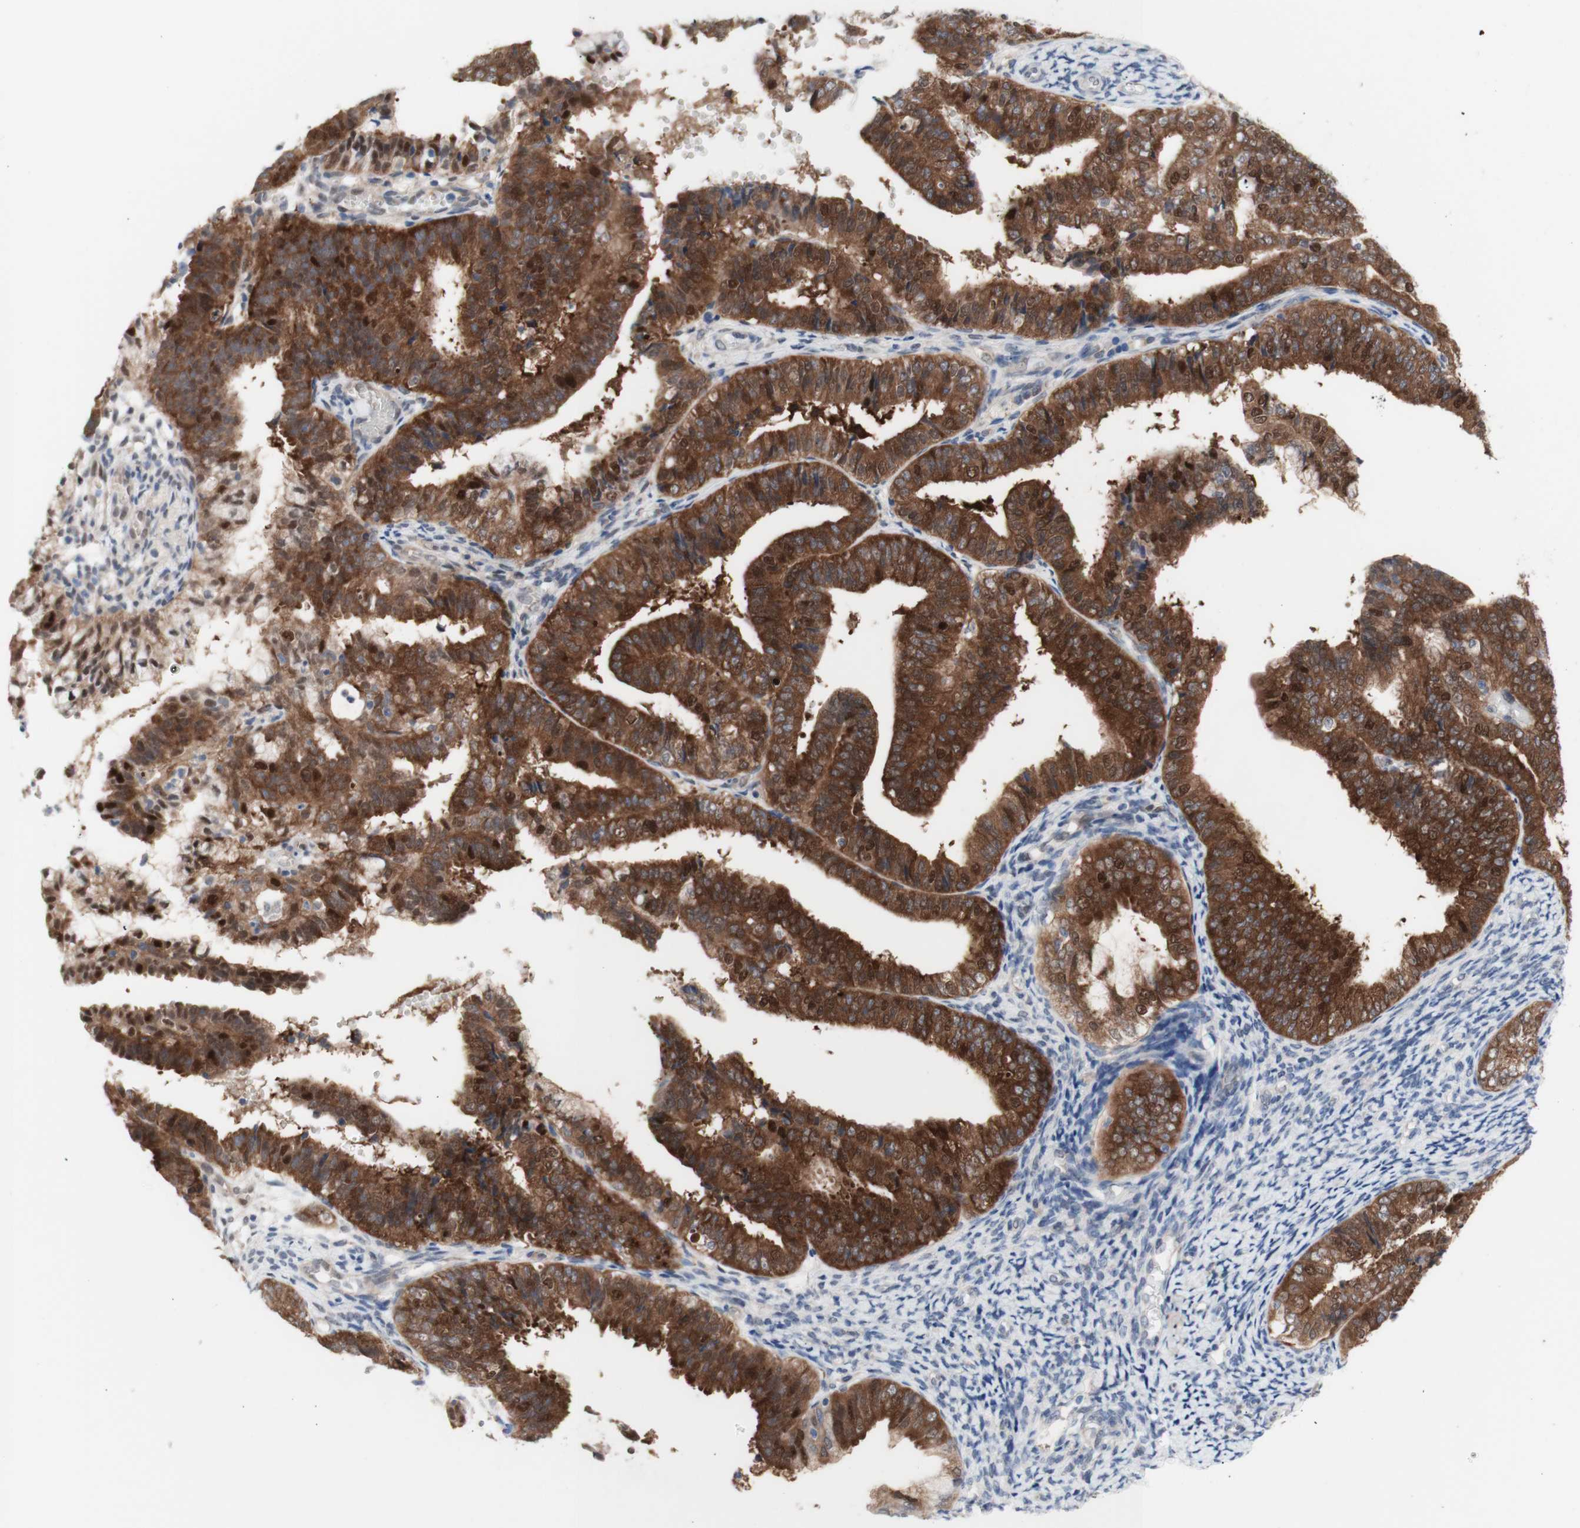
{"staining": {"intensity": "strong", "quantity": ">75%", "location": "cytoplasmic/membranous,nuclear"}, "tissue": "endometrial cancer", "cell_type": "Tumor cells", "image_type": "cancer", "snomed": [{"axis": "morphology", "description": "Adenocarcinoma, NOS"}, {"axis": "topography", "description": "Endometrium"}], "caption": "Endometrial adenocarcinoma was stained to show a protein in brown. There is high levels of strong cytoplasmic/membranous and nuclear expression in approximately >75% of tumor cells. (IHC, brightfield microscopy, high magnification).", "gene": "PRMT5", "patient": {"sex": "female", "age": 63}}